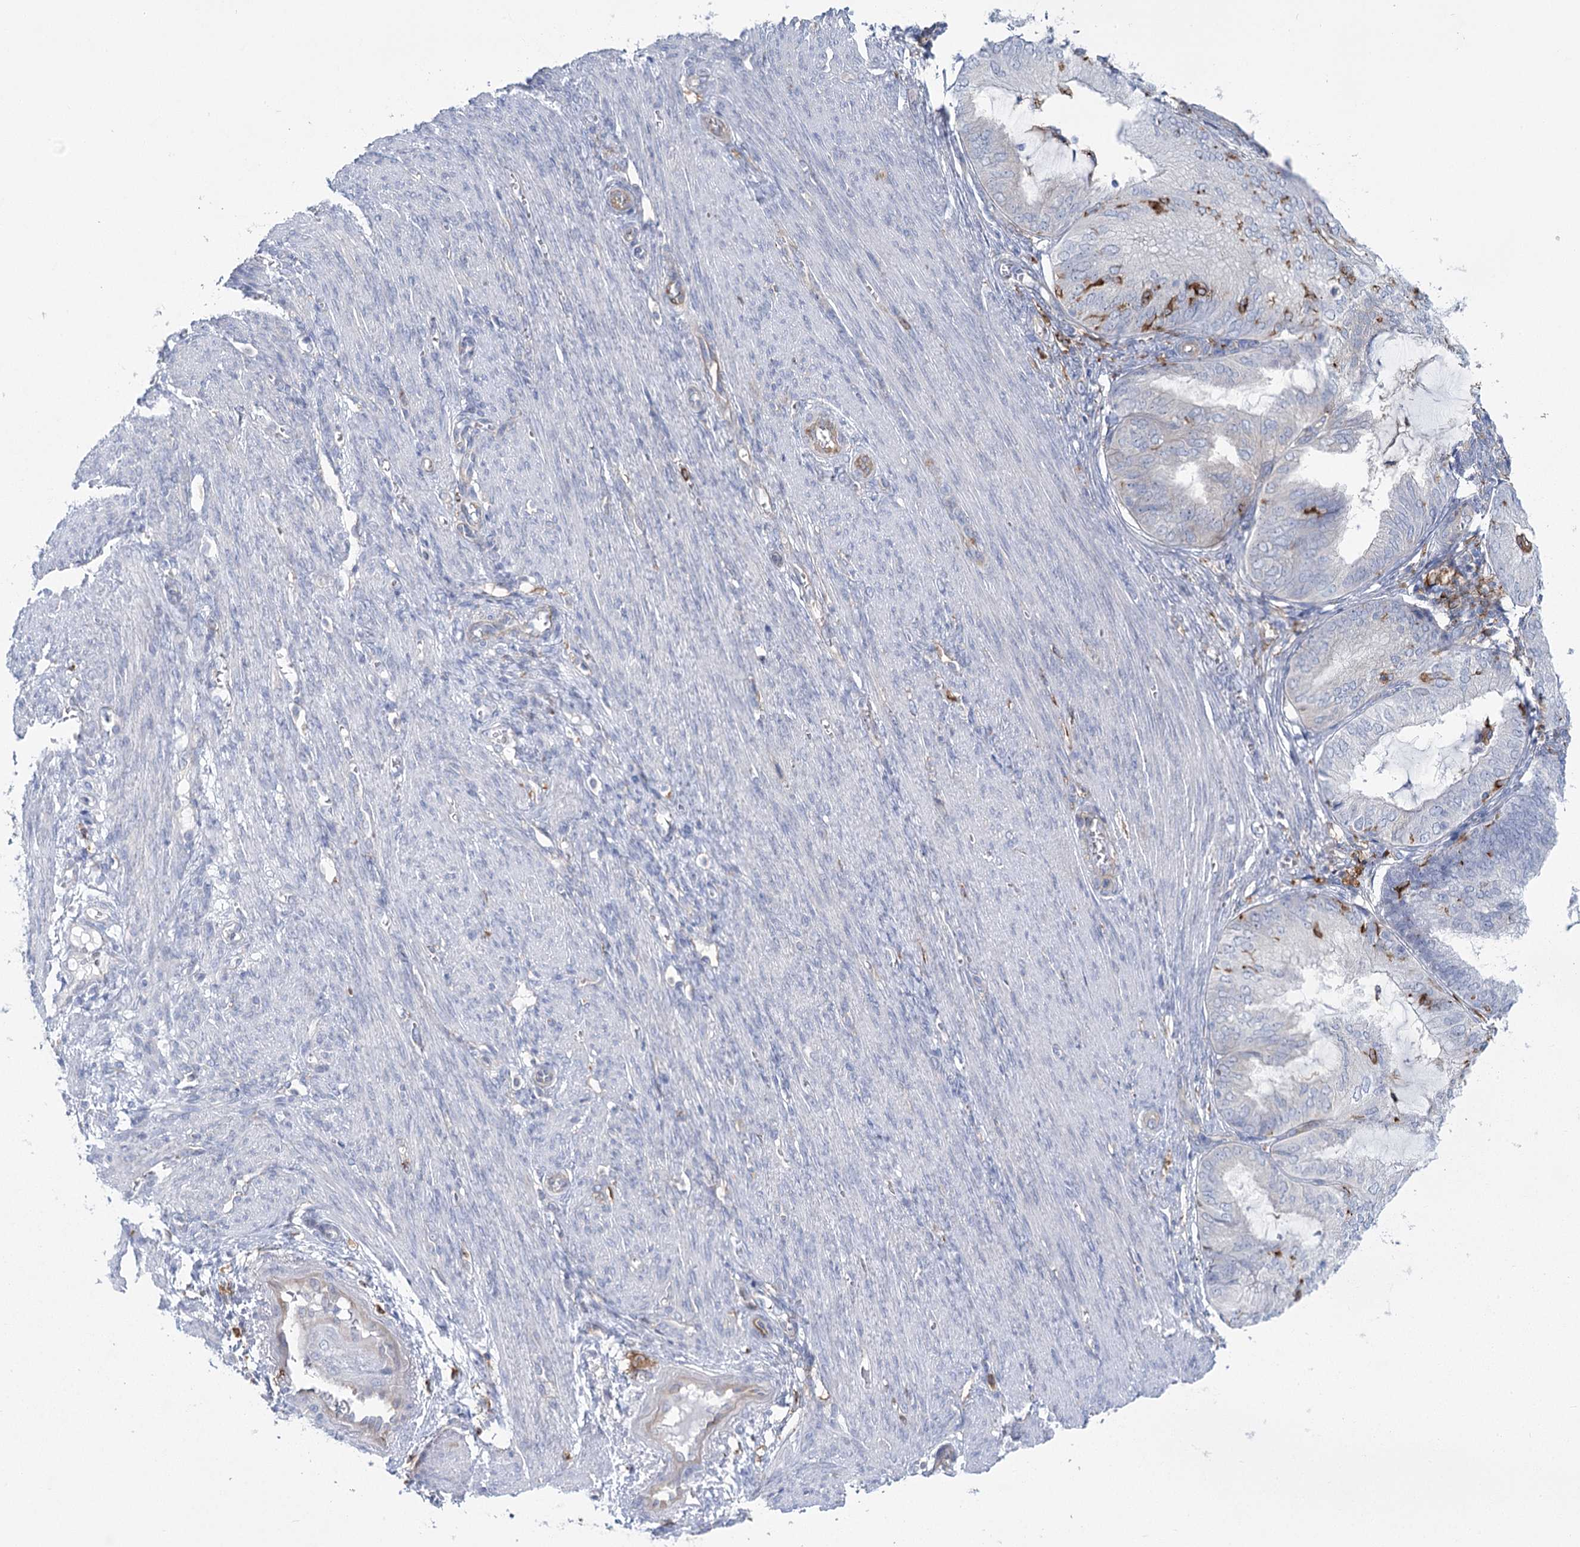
{"staining": {"intensity": "negative", "quantity": "none", "location": "none"}, "tissue": "endometrial cancer", "cell_type": "Tumor cells", "image_type": "cancer", "snomed": [{"axis": "morphology", "description": "Adenocarcinoma, NOS"}, {"axis": "topography", "description": "Endometrium"}], "caption": "This image is of endometrial adenocarcinoma stained with immunohistochemistry to label a protein in brown with the nuclei are counter-stained blue. There is no positivity in tumor cells. The staining is performed using DAB (3,3'-diaminobenzidine) brown chromogen with nuclei counter-stained in using hematoxylin.", "gene": "CCDC88A", "patient": {"sex": "female", "age": 81}}